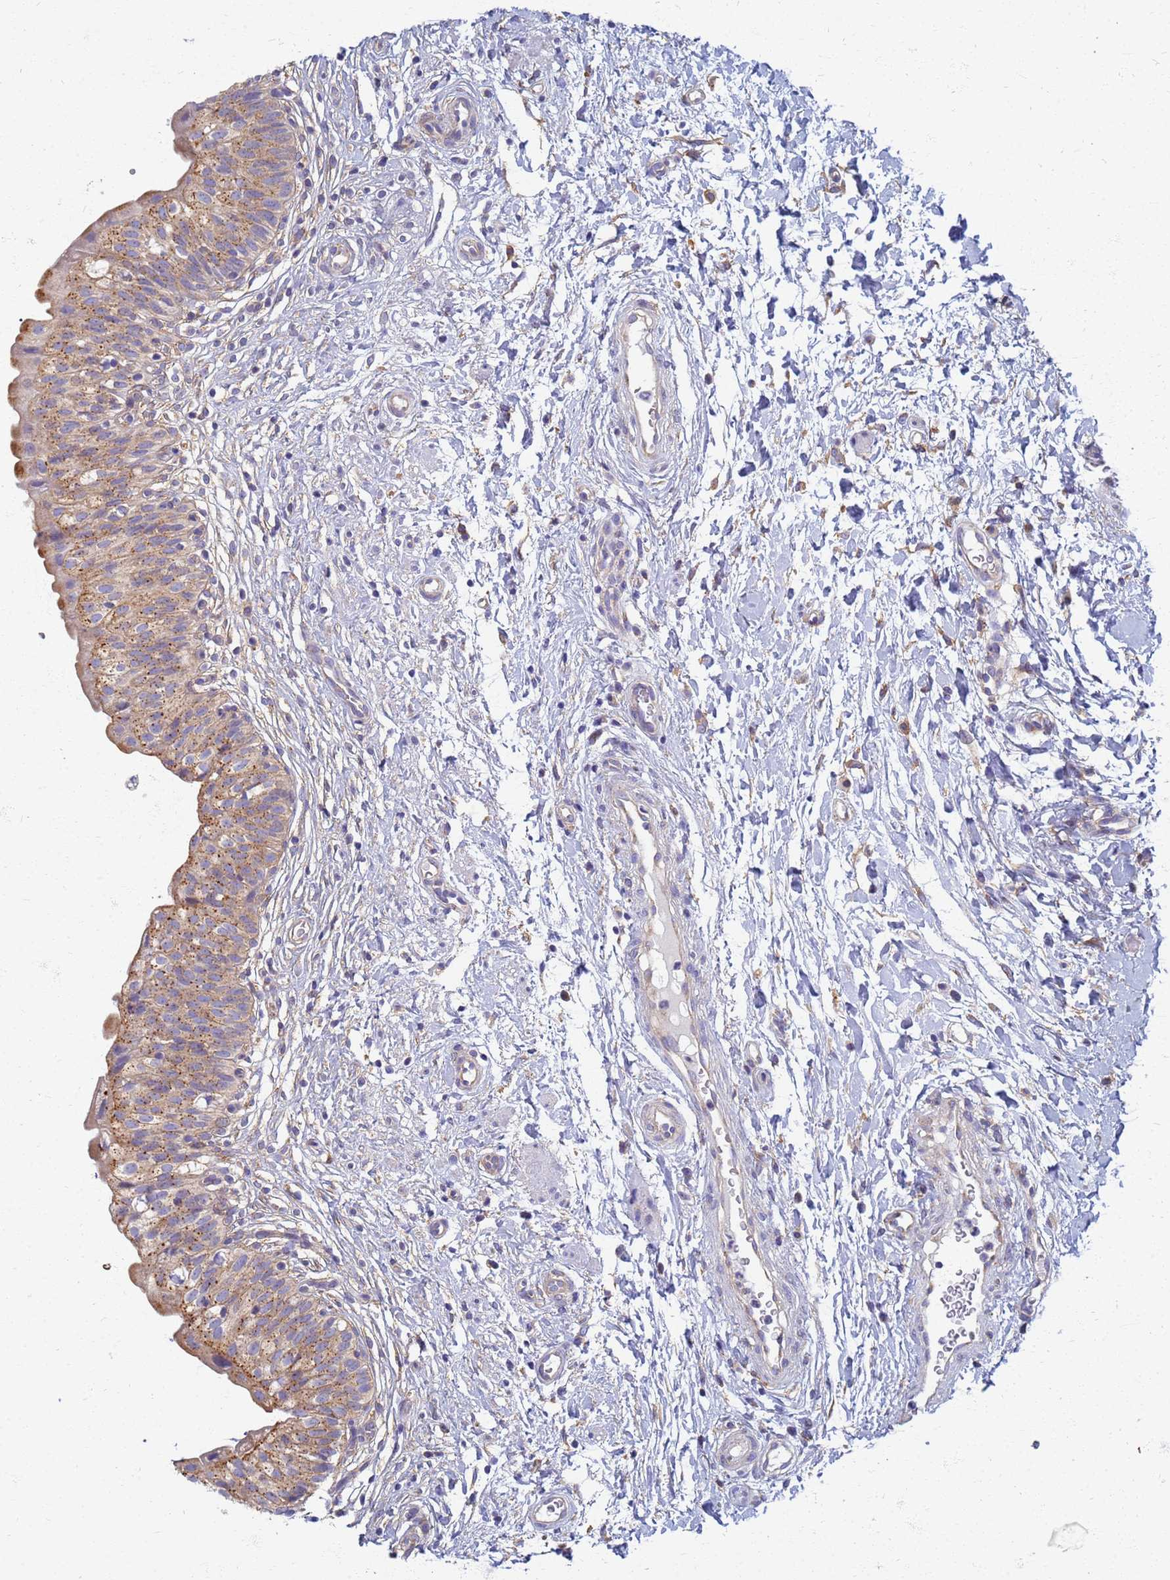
{"staining": {"intensity": "moderate", "quantity": ">75%", "location": "cytoplasmic/membranous"}, "tissue": "urinary bladder", "cell_type": "Urothelial cells", "image_type": "normal", "snomed": [{"axis": "morphology", "description": "Normal tissue, NOS"}, {"axis": "topography", "description": "Urinary bladder"}], "caption": "Immunohistochemical staining of benign urinary bladder shows moderate cytoplasmic/membranous protein expression in about >75% of urothelial cells.", "gene": "EEA1", "patient": {"sex": "male", "age": 55}}